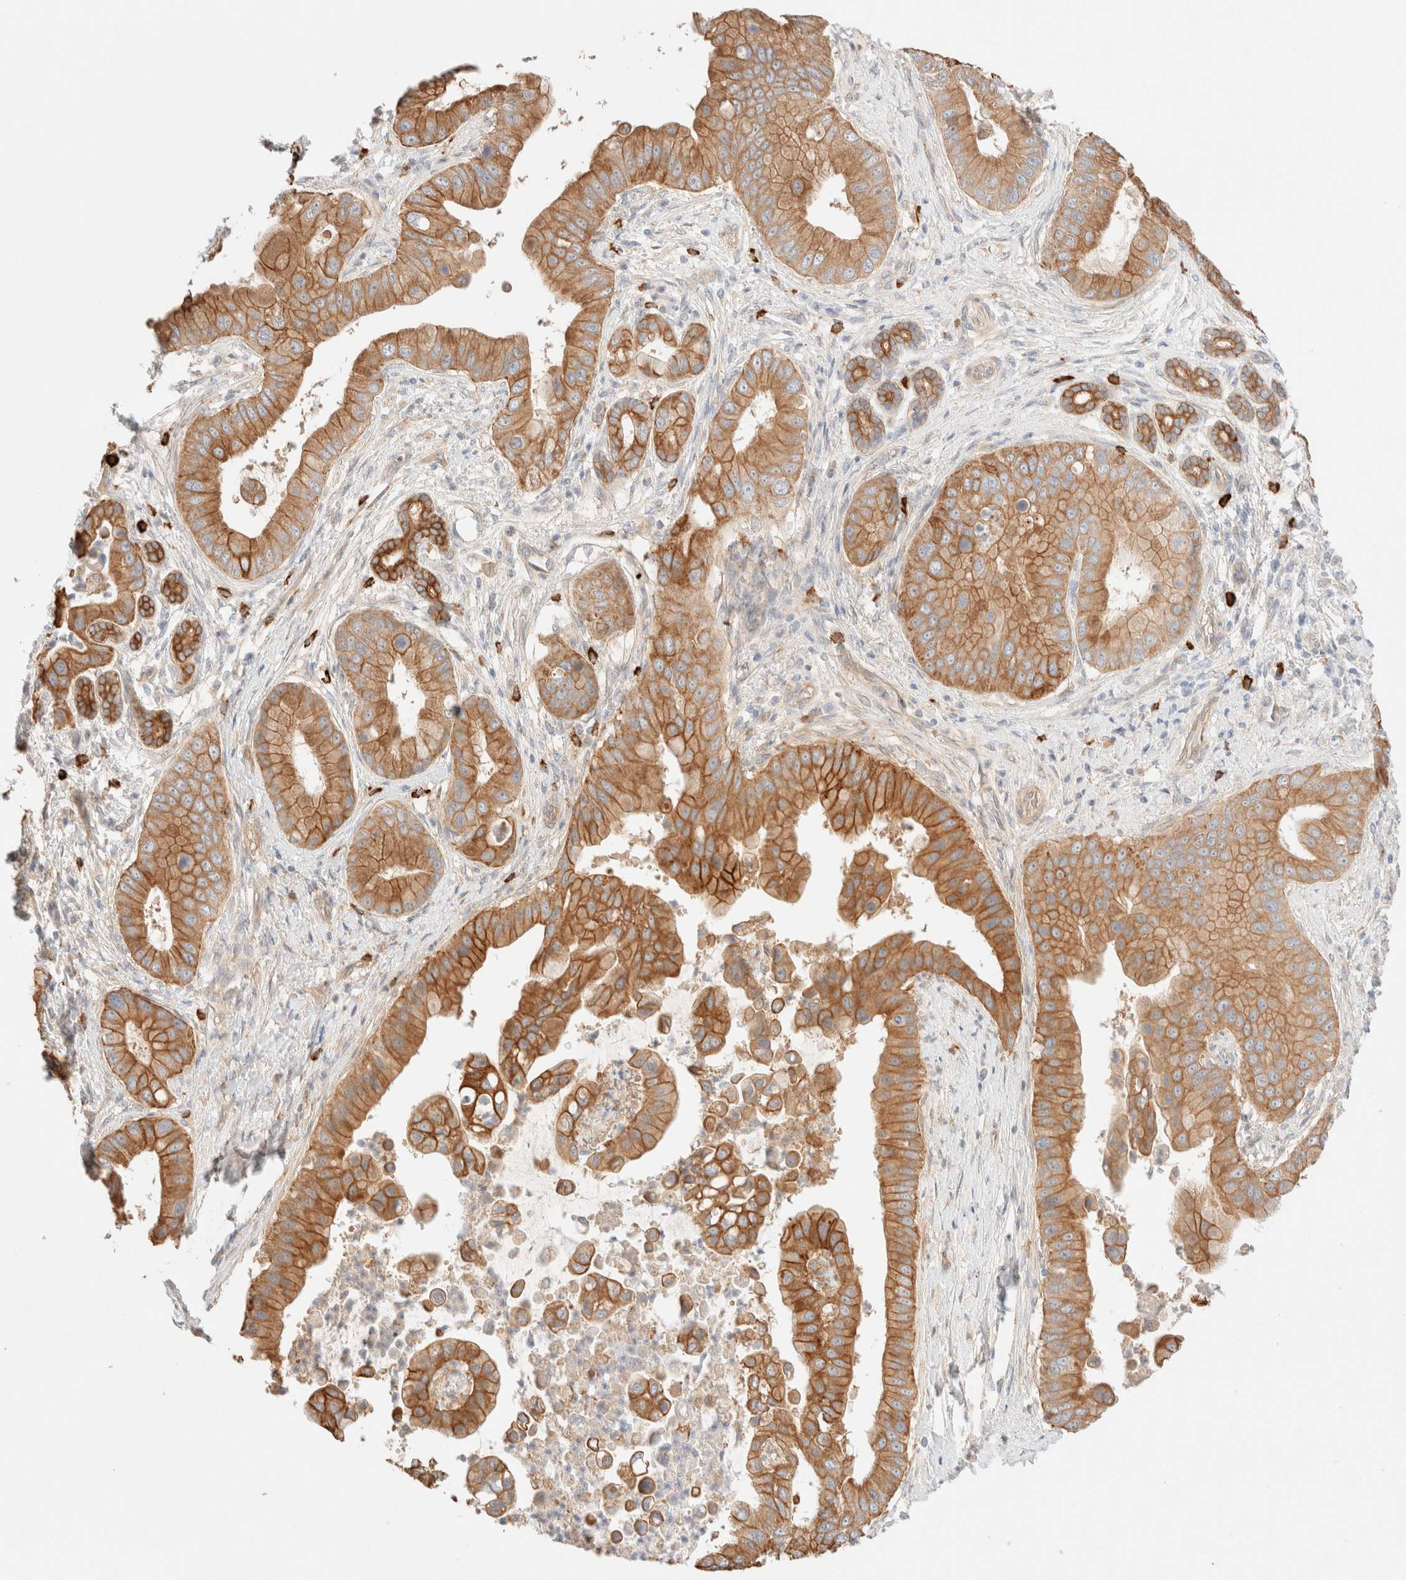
{"staining": {"intensity": "moderate", "quantity": ">75%", "location": "cytoplasmic/membranous"}, "tissue": "liver cancer", "cell_type": "Tumor cells", "image_type": "cancer", "snomed": [{"axis": "morphology", "description": "Cholangiocarcinoma"}, {"axis": "topography", "description": "Liver"}], "caption": "A medium amount of moderate cytoplasmic/membranous expression is seen in about >75% of tumor cells in liver cancer tissue. (Brightfield microscopy of DAB IHC at high magnification).", "gene": "NIBAN2", "patient": {"sex": "female", "age": 54}}